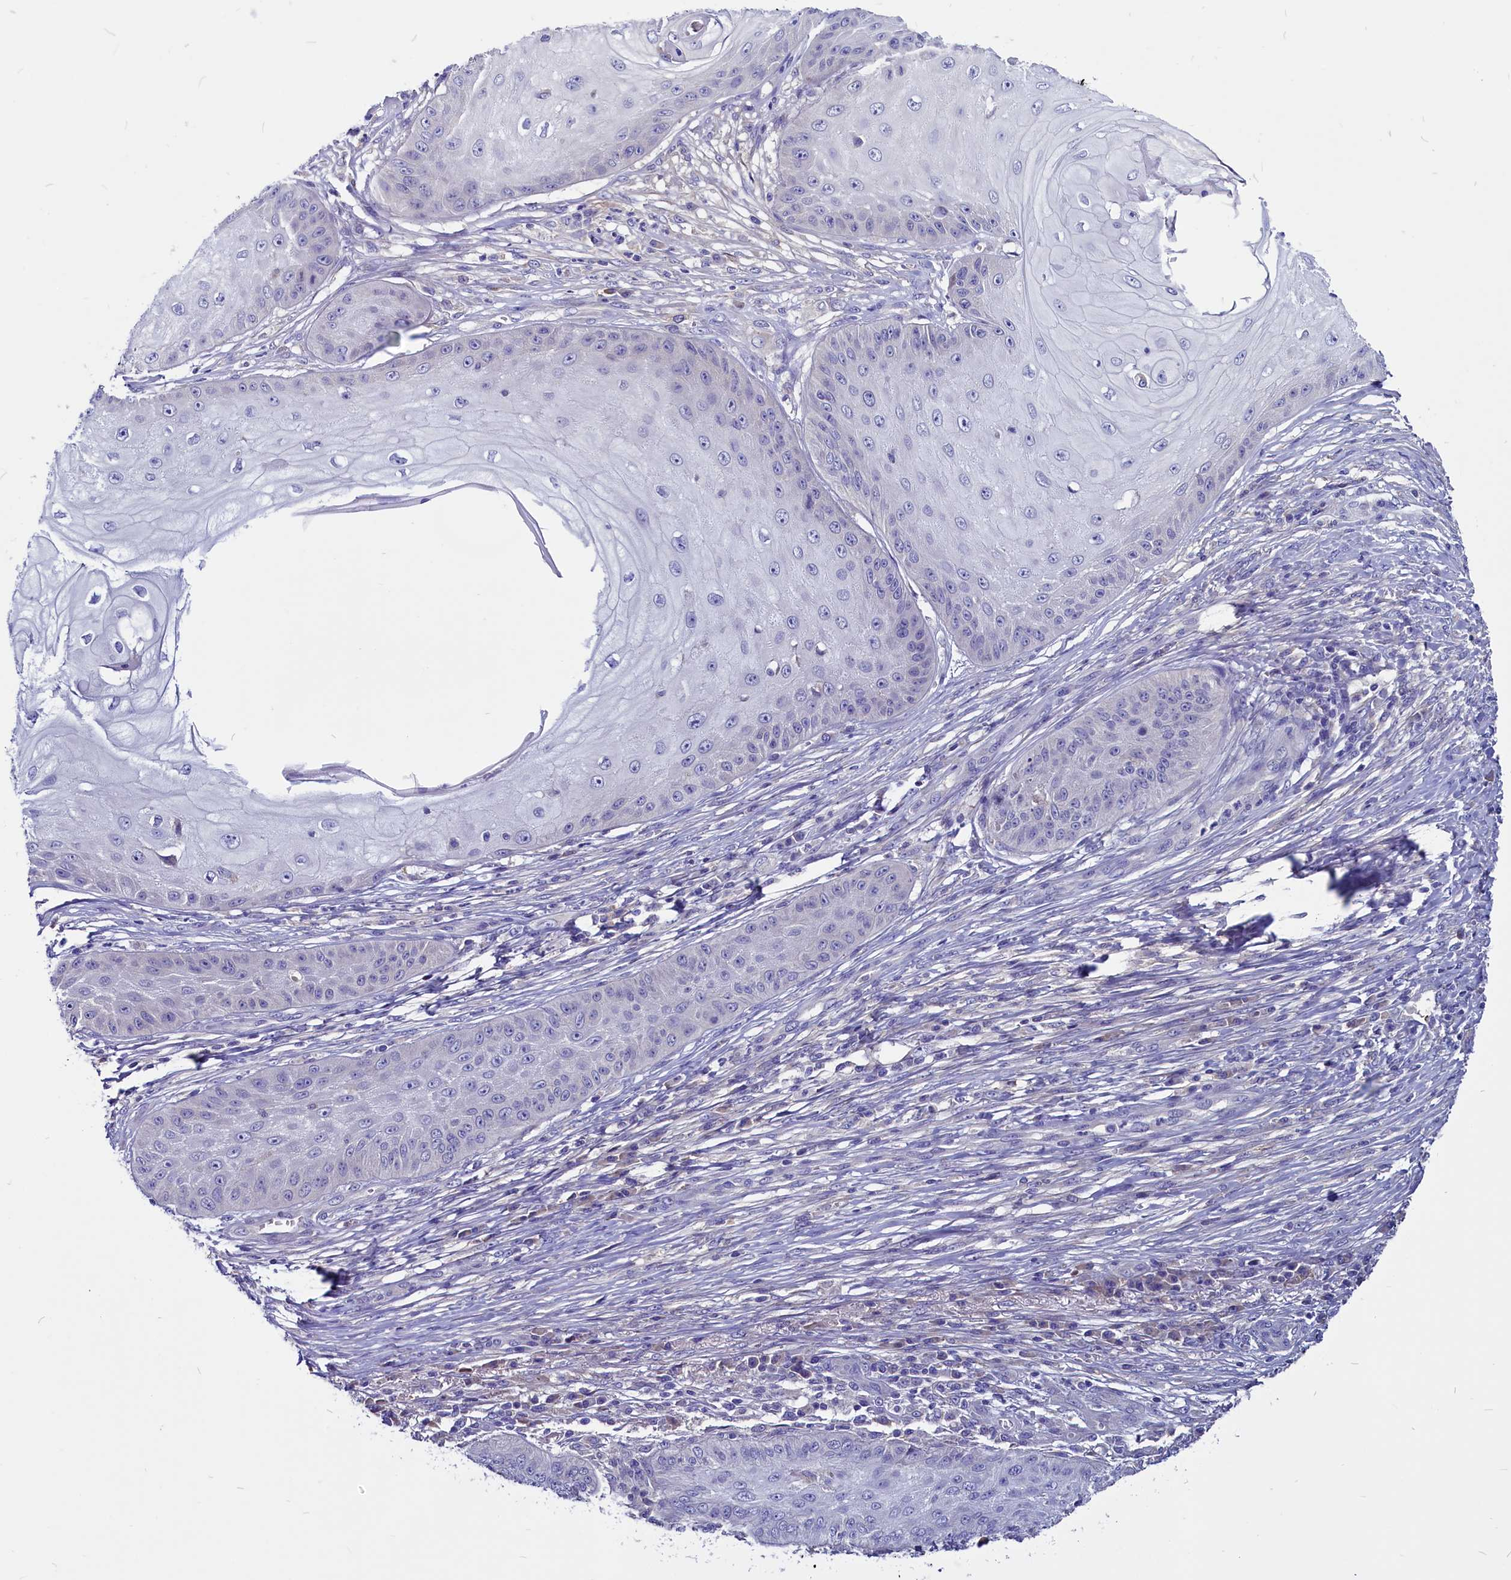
{"staining": {"intensity": "negative", "quantity": "none", "location": "none"}, "tissue": "skin cancer", "cell_type": "Tumor cells", "image_type": "cancer", "snomed": [{"axis": "morphology", "description": "Squamous cell carcinoma, NOS"}, {"axis": "topography", "description": "Skin"}], "caption": "The micrograph exhibits no staining of tumor cells in skin cancer.", "gene": "CCBE1", "patient": {"sex": "male", "age": 70}}